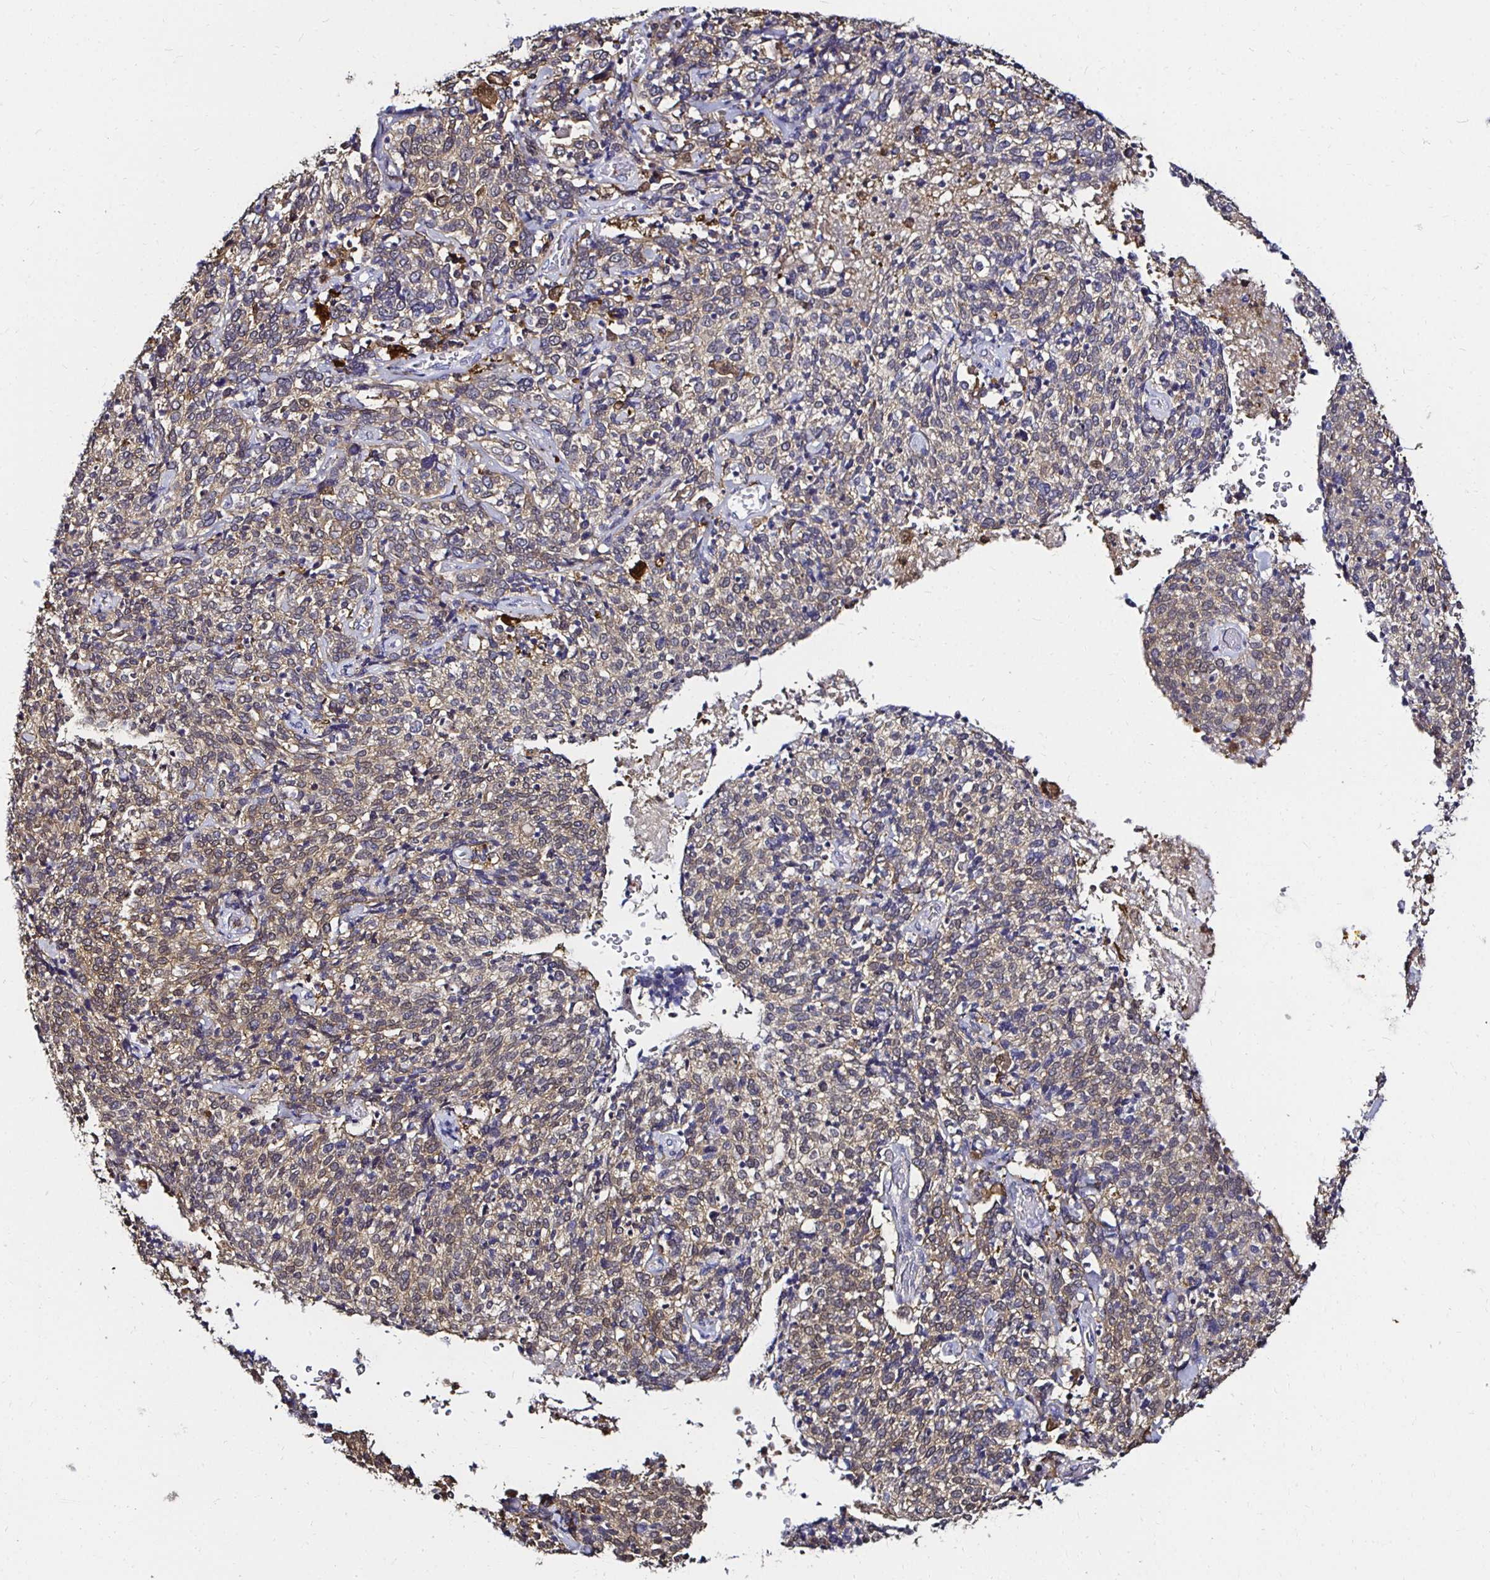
{"staining": {"intensity": "weak", "quantity": ">75%", "location": "cytoplasmic/membranous"}, "tissue": "cervical cancer", "cell_type": "Tumor cells", "image_type": "cancer", "snomed": [{"axis": "morphology", "description": "Squamous cell carcinoma, NOS"}, {"axis": "topography", "description": "Cervix"}], "caption": "Tumor cells display low levels of weak cytoplasmic/membranous positivity in about >75% of cells in cervical squamous cell carcinoma. Nuclei are stained in blue.", "gene": "TXN", "patient": {"sex": "female", "age": 46}}